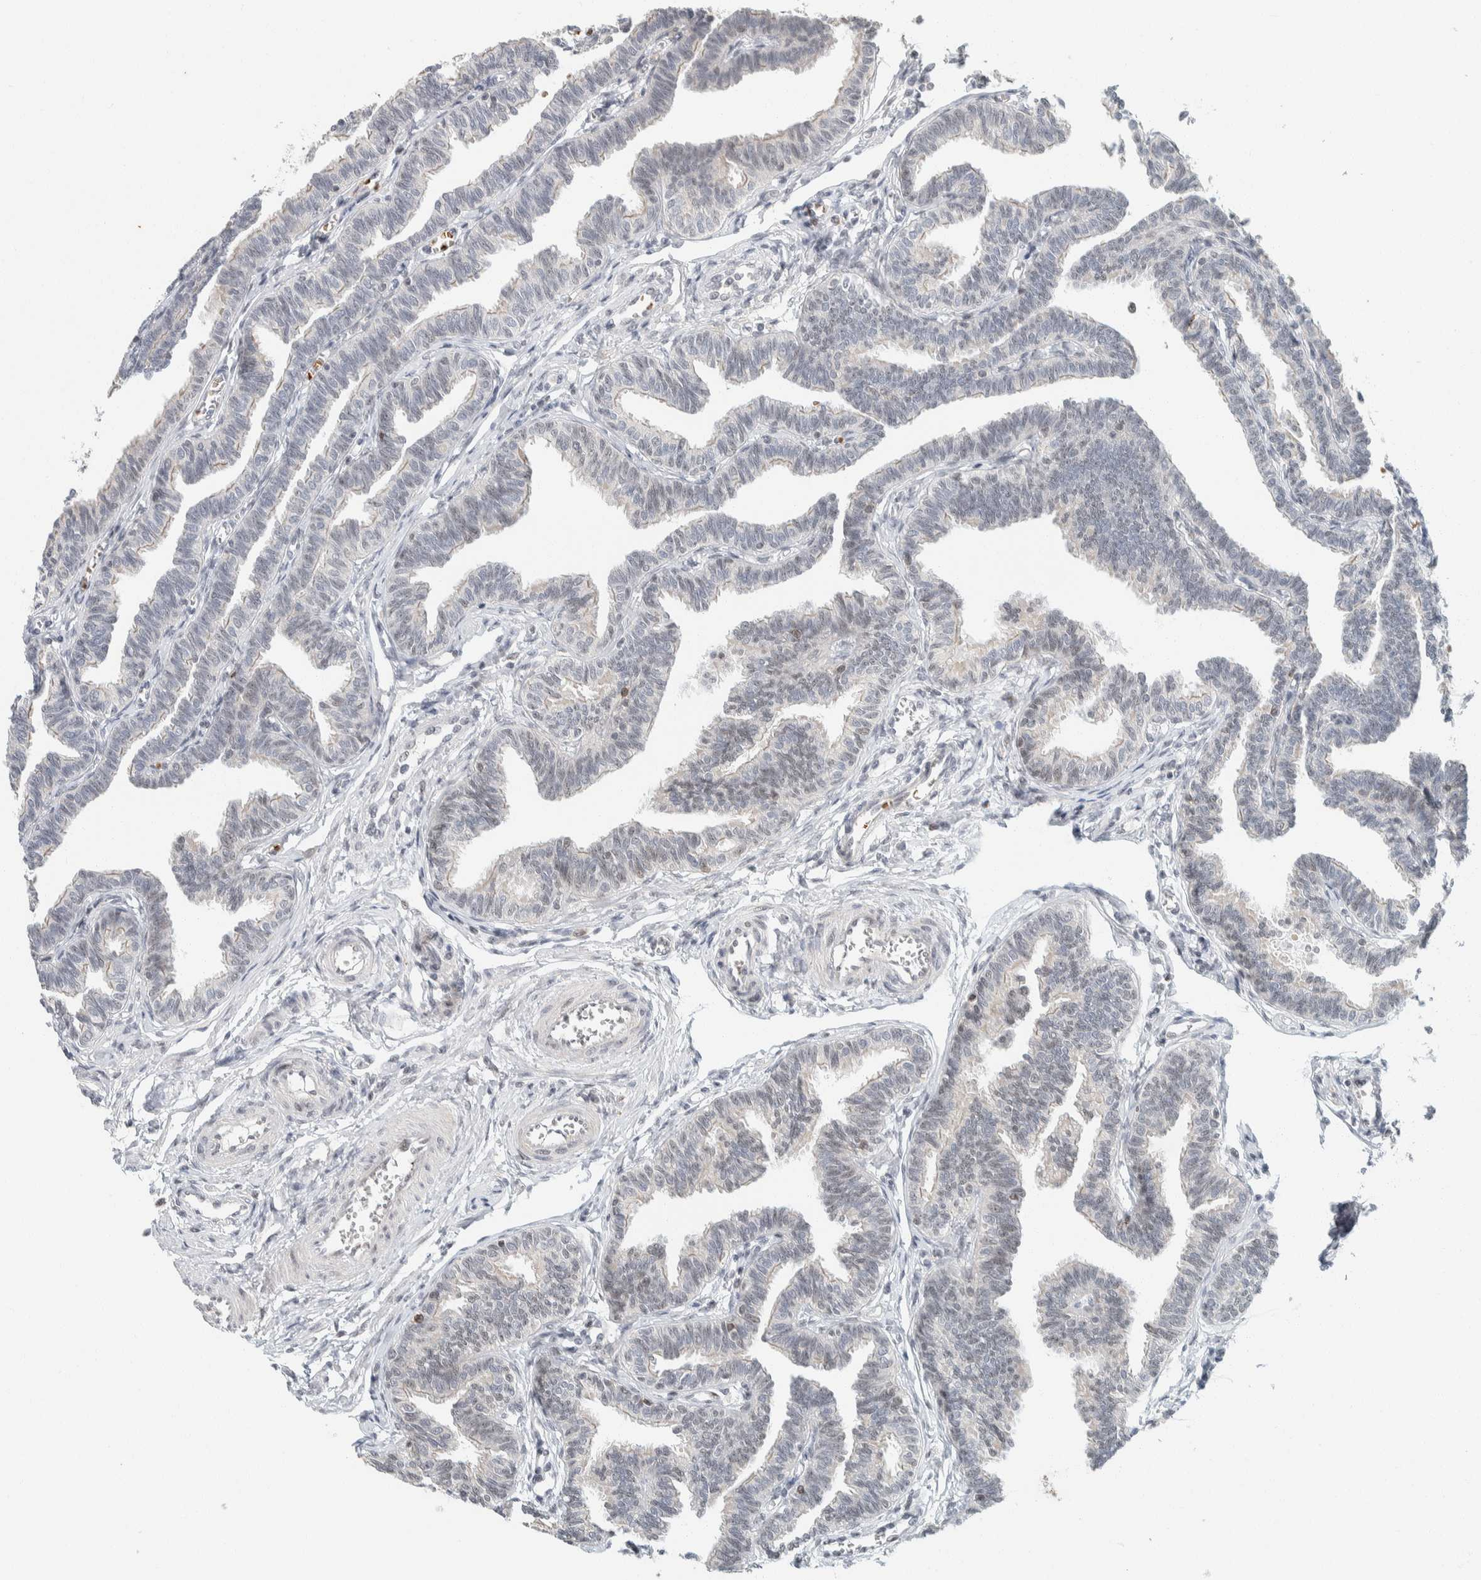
{"staining": {"intensity": "moderate", "quantity": "25%-75%", "location": "nuclear"}, "tissue": "fallopian tube", "cell_type": "Glandular cells", "image_type": "normal", "snomed": [{"axis": "morphology", "description": "Normal tissue, NOS"}, {"axis": "topography", "description": "Fallopian tube"}, {"axis": "topography", "description": "Ovary"}], "caption": "A medium amount of moderate nuclear staining is appreciated in approximately 25%-75% of glandular cells in benign fallopian tube.", "gene": "ZBTB2", "patient": {"sex": "female", "age": 23}}